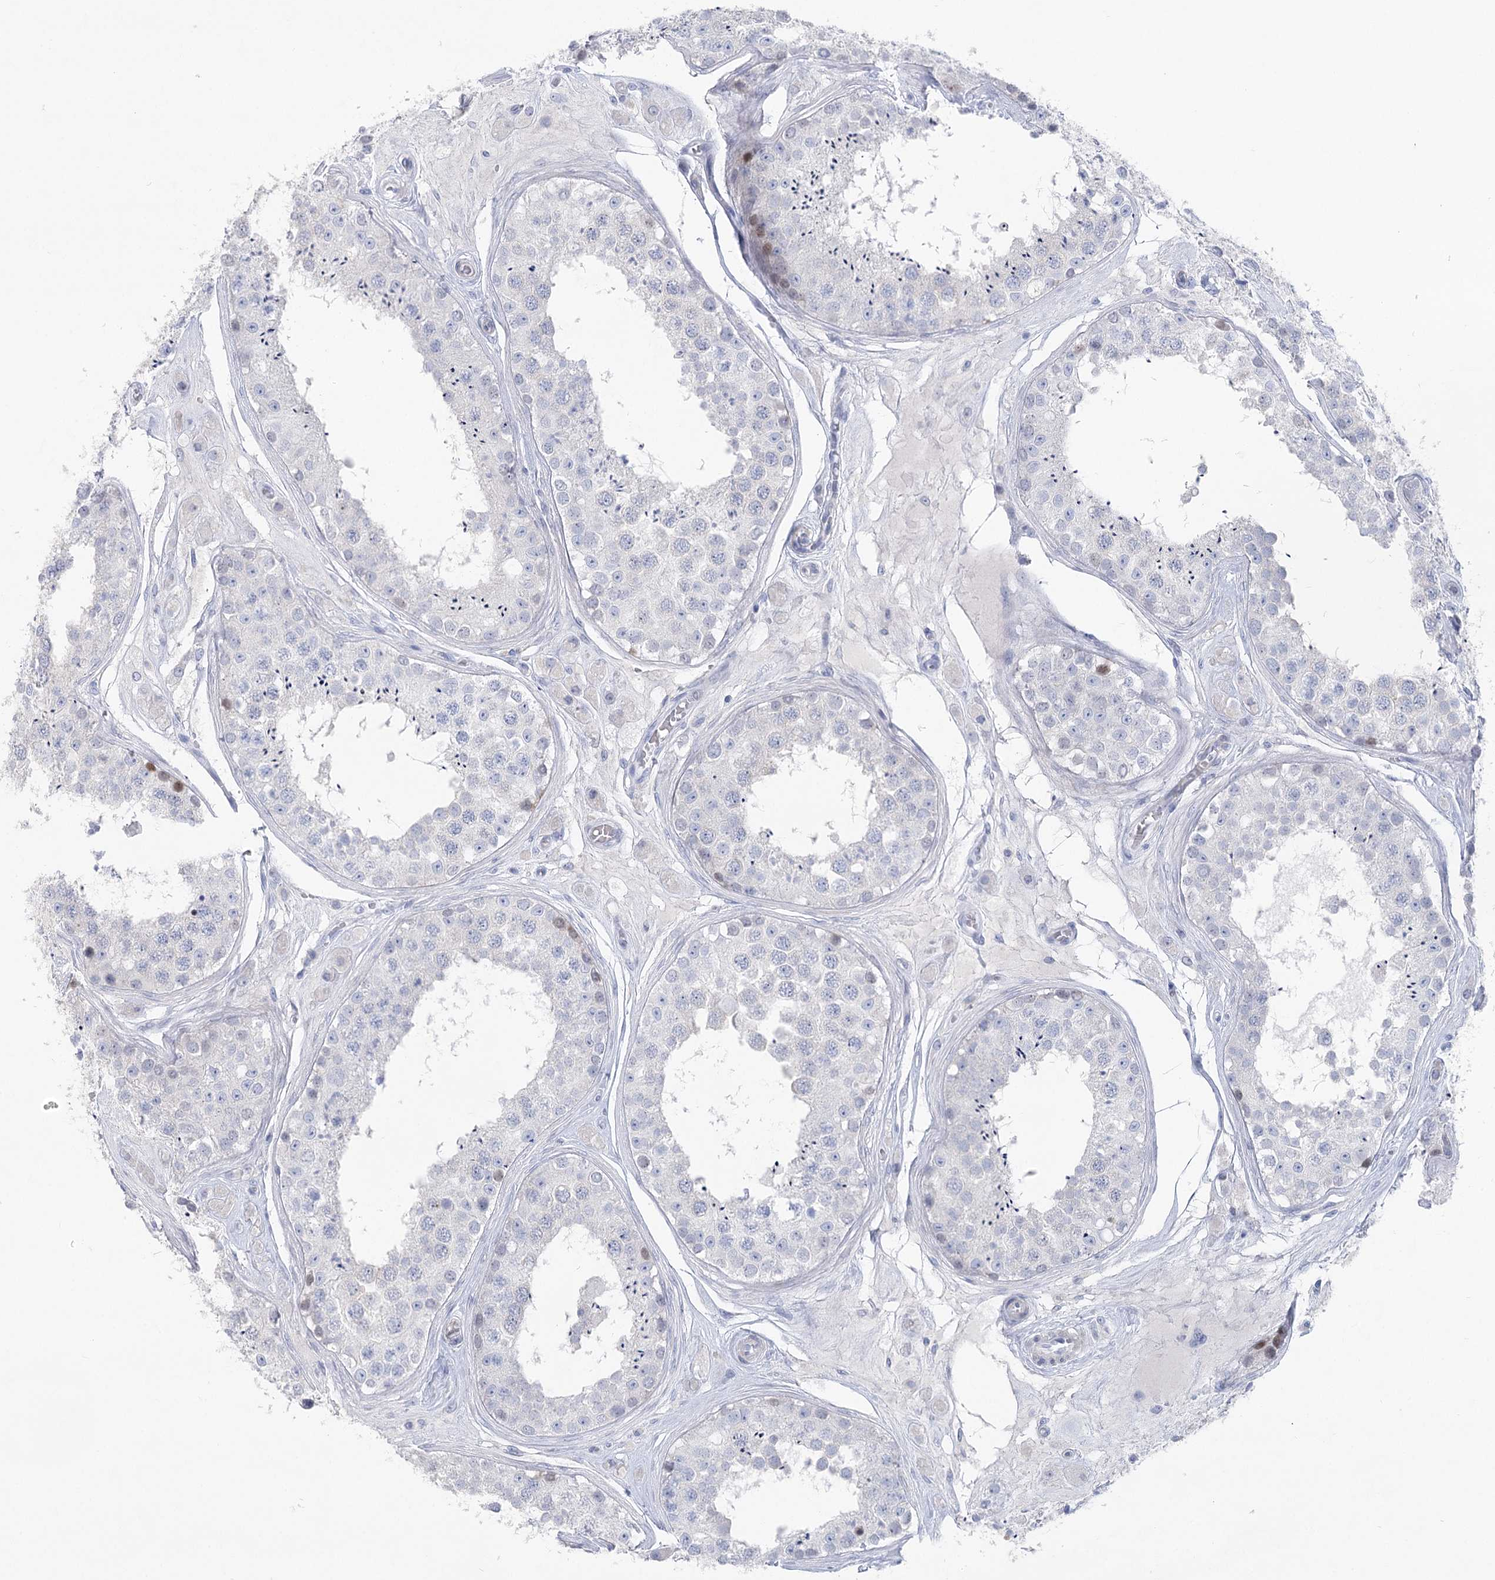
{"staining": {"intensity": "weak", "quantity": "<25%", "location": "nuclear"}, "tissue": "testis", "cell_type": "Cells in seminiferous ducts", "image_type": "normal", "snomed": [{"axis": "morphology", "description": "Normal tissue, NOS"}, {"axis": "topography", "description": "Testis"}], "caption": "This histopathology image is of unremarkable testis stained with immunohistochemistry (IHC) to label a protein in brown with the nuclei are counter-stained blue. There is no staining in cells in seminiferous ducts. (DAB (3,3'-diaminobenzidine) IHC visualized using brightfield microscopy, high magnification).", "gene": "WDR74", "patient": {"sex": "male", "age": 25}}